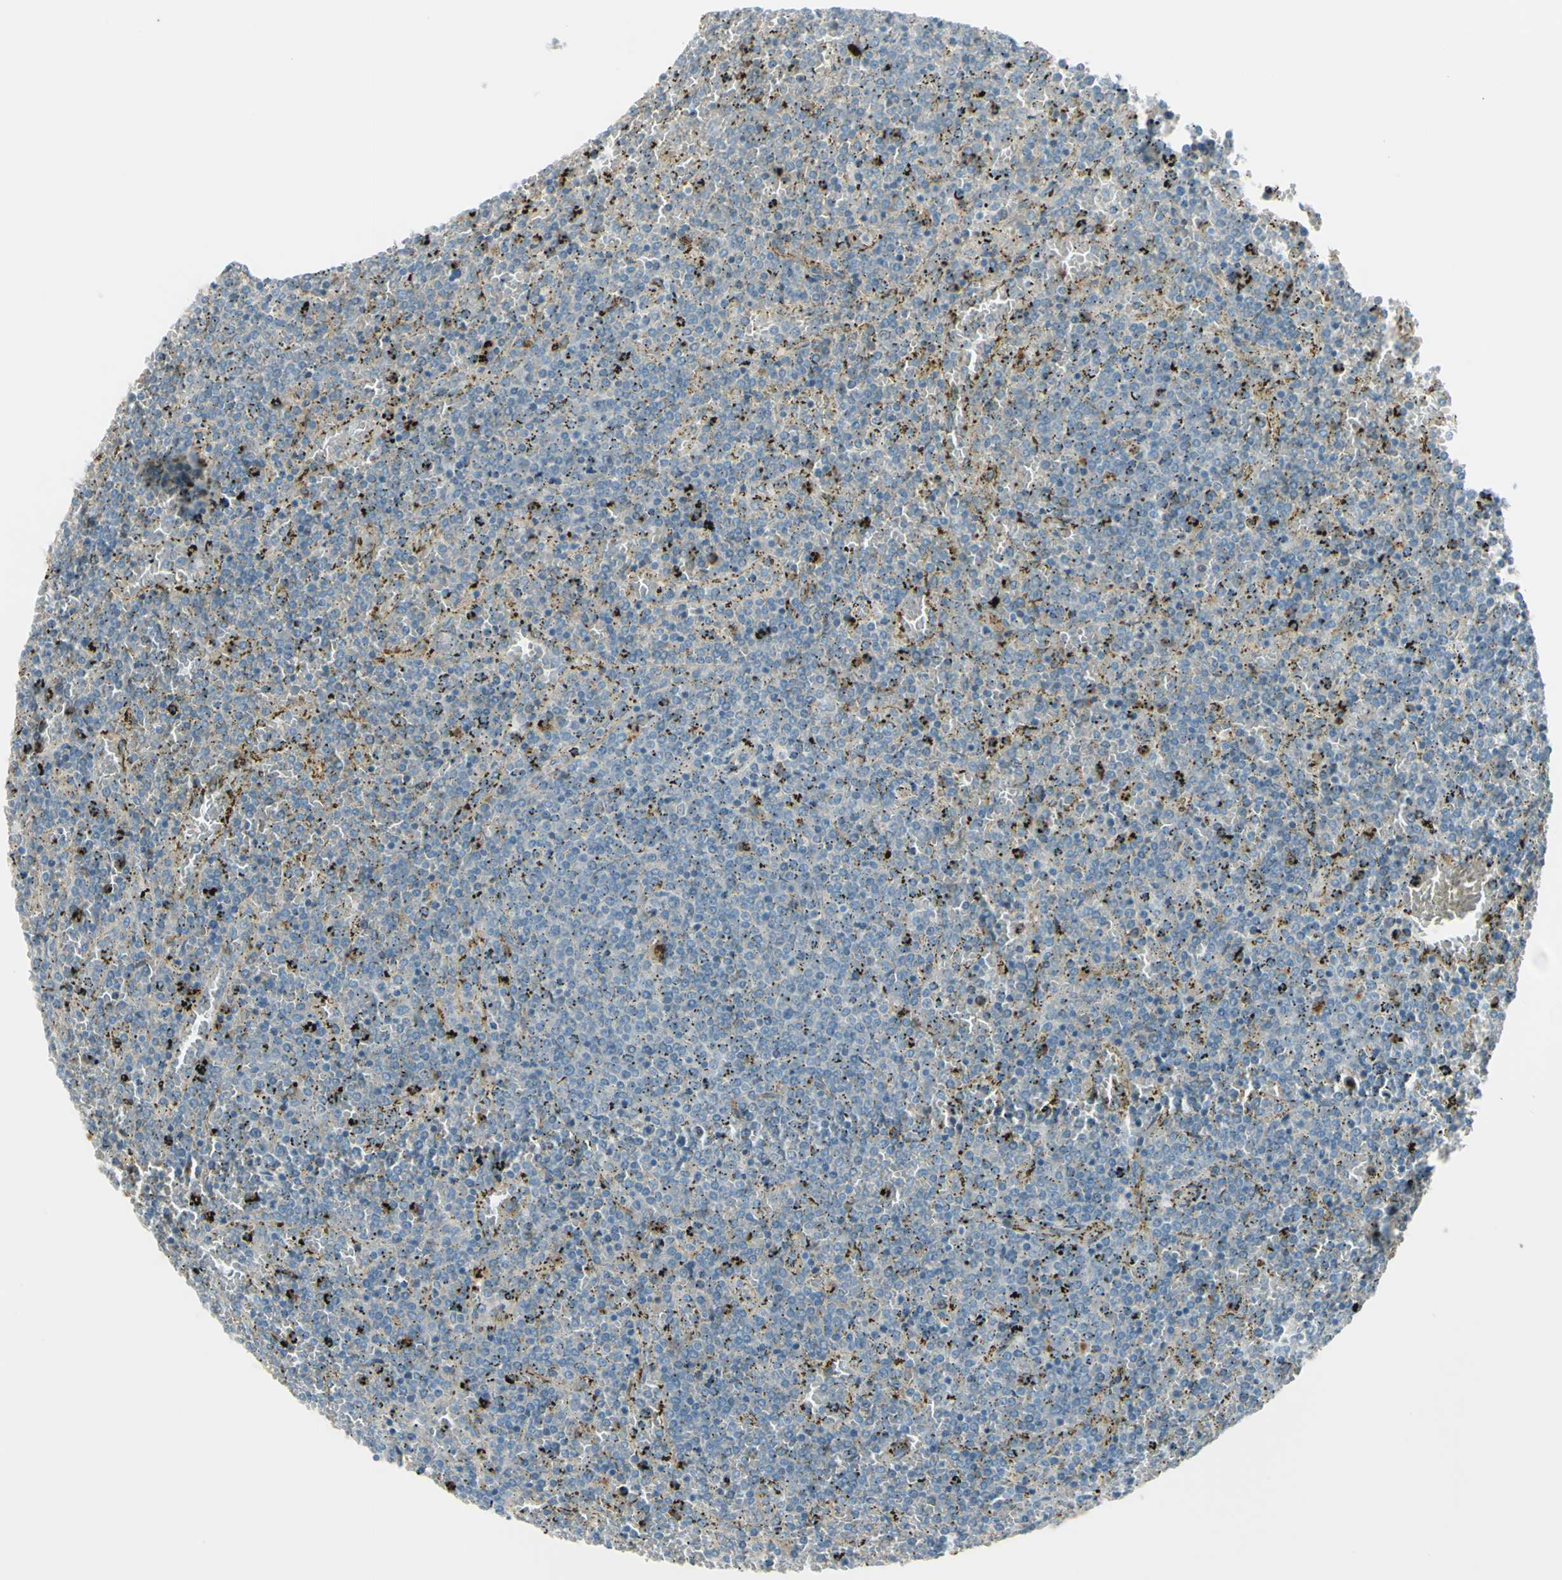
{"staining": {"intensity": "negative", "quantity": "none", "location": "none"}, "tissue": "lymphoma", "cell_type": "Tumor cells", "image_type": "cancer", "snomed": [{"axis": "morphology", "description": "Malignant lymphoma, non-Hodgkin's type, Low grade"}, {"axis": "topography", "description": "Spleen"}], "caption": "Malignant lymphoma, non-Hodgkin's type (low-grade) was stained to show a protein in brown. There is no significant staining in tumor cells.", "gene": "LMTK2", "patient": {"sex": "female", "age": 77}}